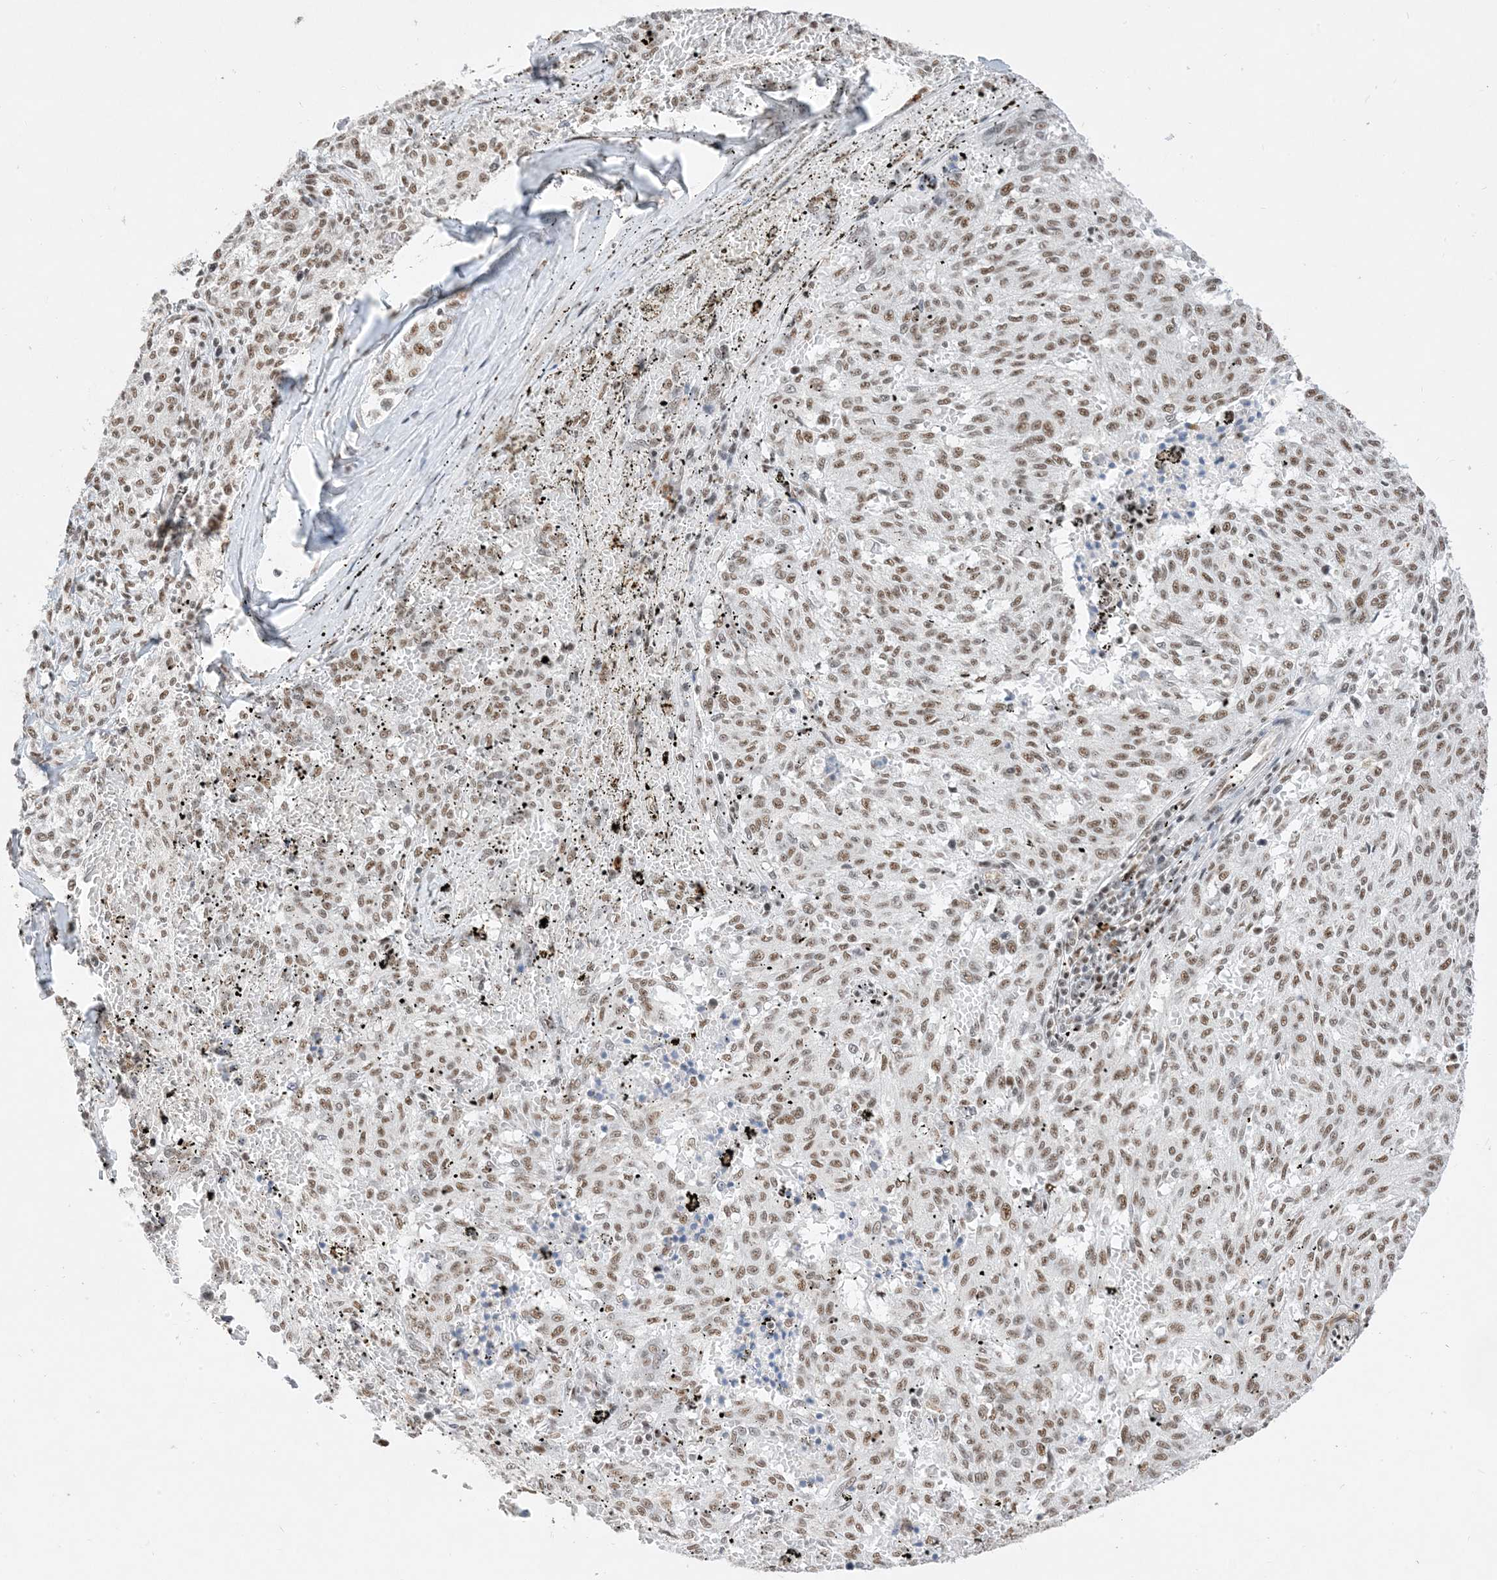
{"staining": {"intensity": "moderate", "quantity": ">75%", "location": "nuclear"}, "tissue": "melanoma", "cell_type": "Tumor cells", "image_type": "cancer", "snomed": [{"axis": "morphology", "description": "Malignant melanoma, NOS"}, {"axis": "topography", "description": "Skin"}], "caption": "Immunohistochemical staining of human malignant melanoma reveals medium levels of moderate nuclear protein positivity in approximately >75% of tumor cells. The staining was performed using DAB (3,3'-diaminobenzidine) to visualize the protein expression in brown, while the nuclei were stained in blue with hematoxylin (Magnification: 20x).", "gene": "SF3A3", "patient": {"sex": "female", "age": 72}}